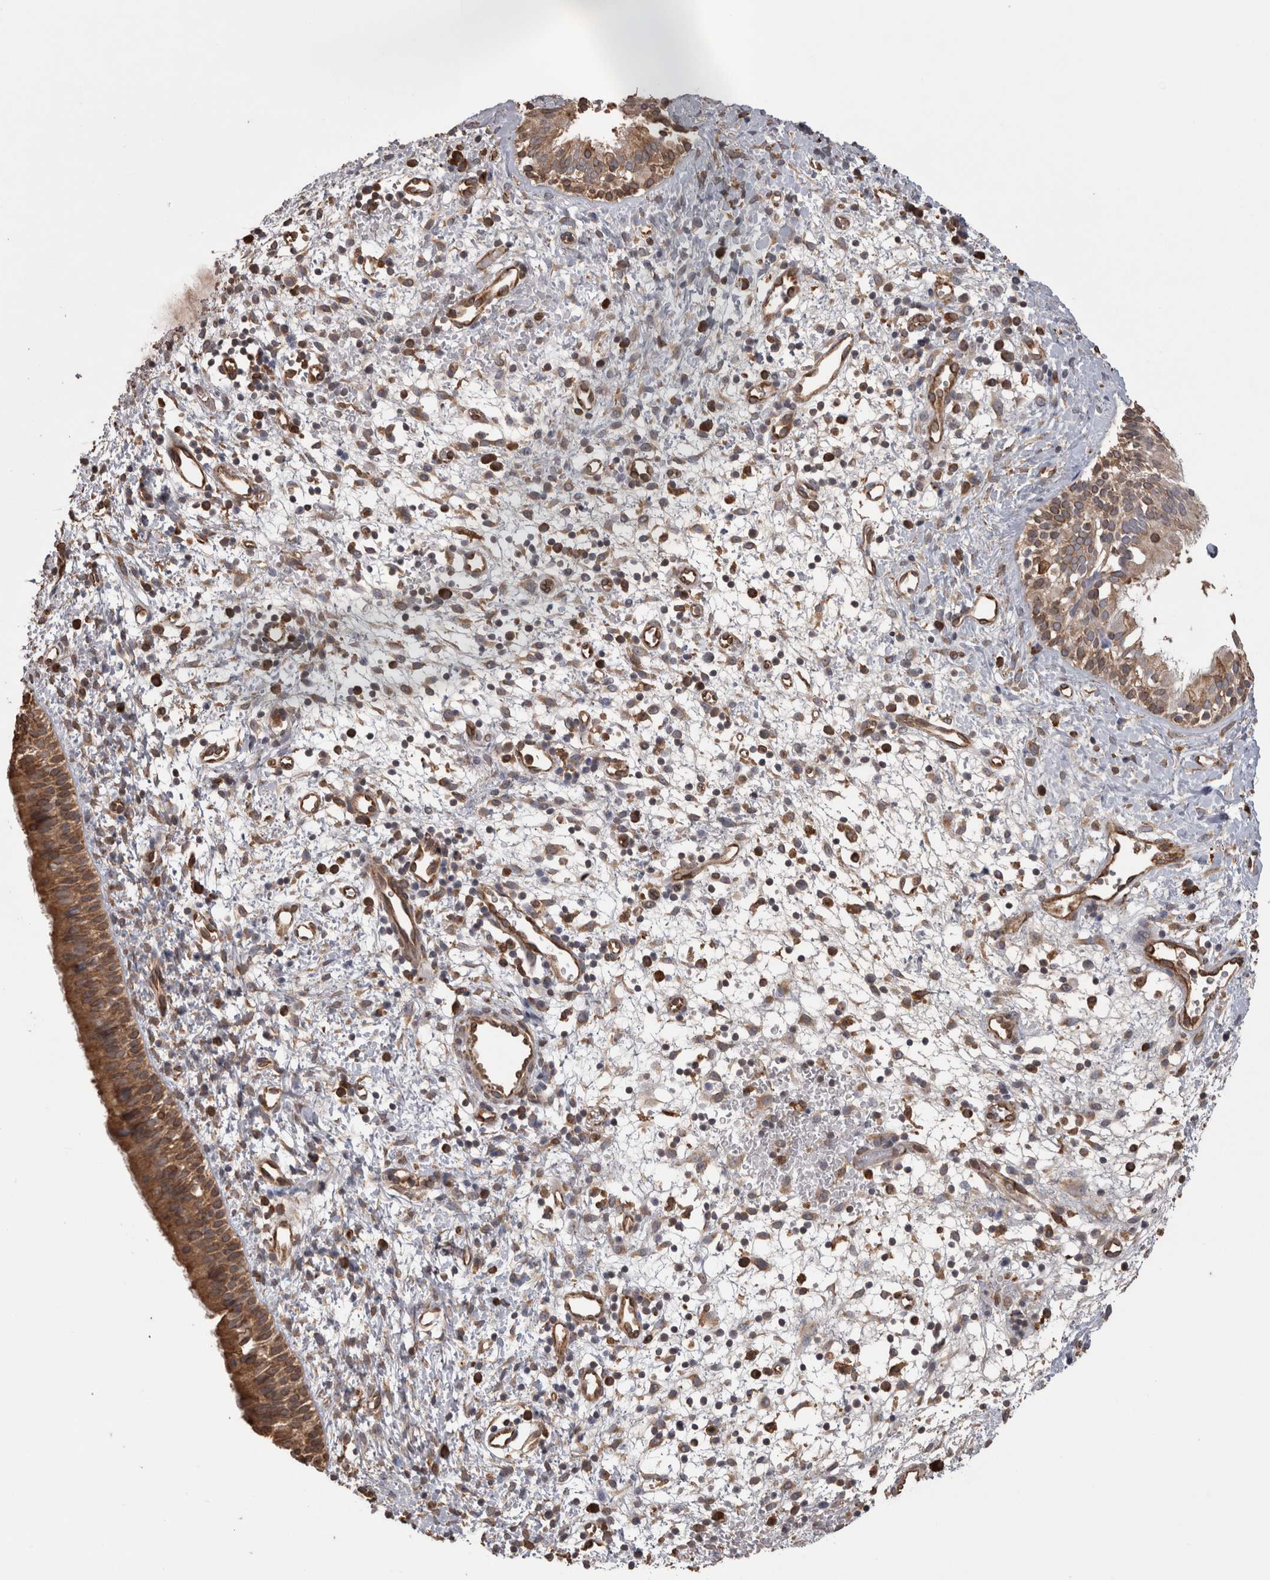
{"staining": {"intensity": "moderate", "quantity": ">75%", "location": "cytoplasmic/membranous"}, "tissue": "nasopharynx", "cell_type": "Respiratory epithelial cells", "image_type": "normal", "snomed": [{"axis": "morphology", "description": "Normal tissue, NOS"}, {"axis": "topography", "description": "Nasopharynx"}], "caption": "Immunohistochemistry (IHC) histopathology image of benign nasopharynx: nasopharynx stained using immunohistochemistry exhibits medium levels of moderate protein expression localized specifically in the cytoplasmic/membranous of respiratory epithelial cells, appearing as a cytoplasmic/membranous brown color.", "gene": "PON2", "patient": {"sex": "male", "age": 22}}